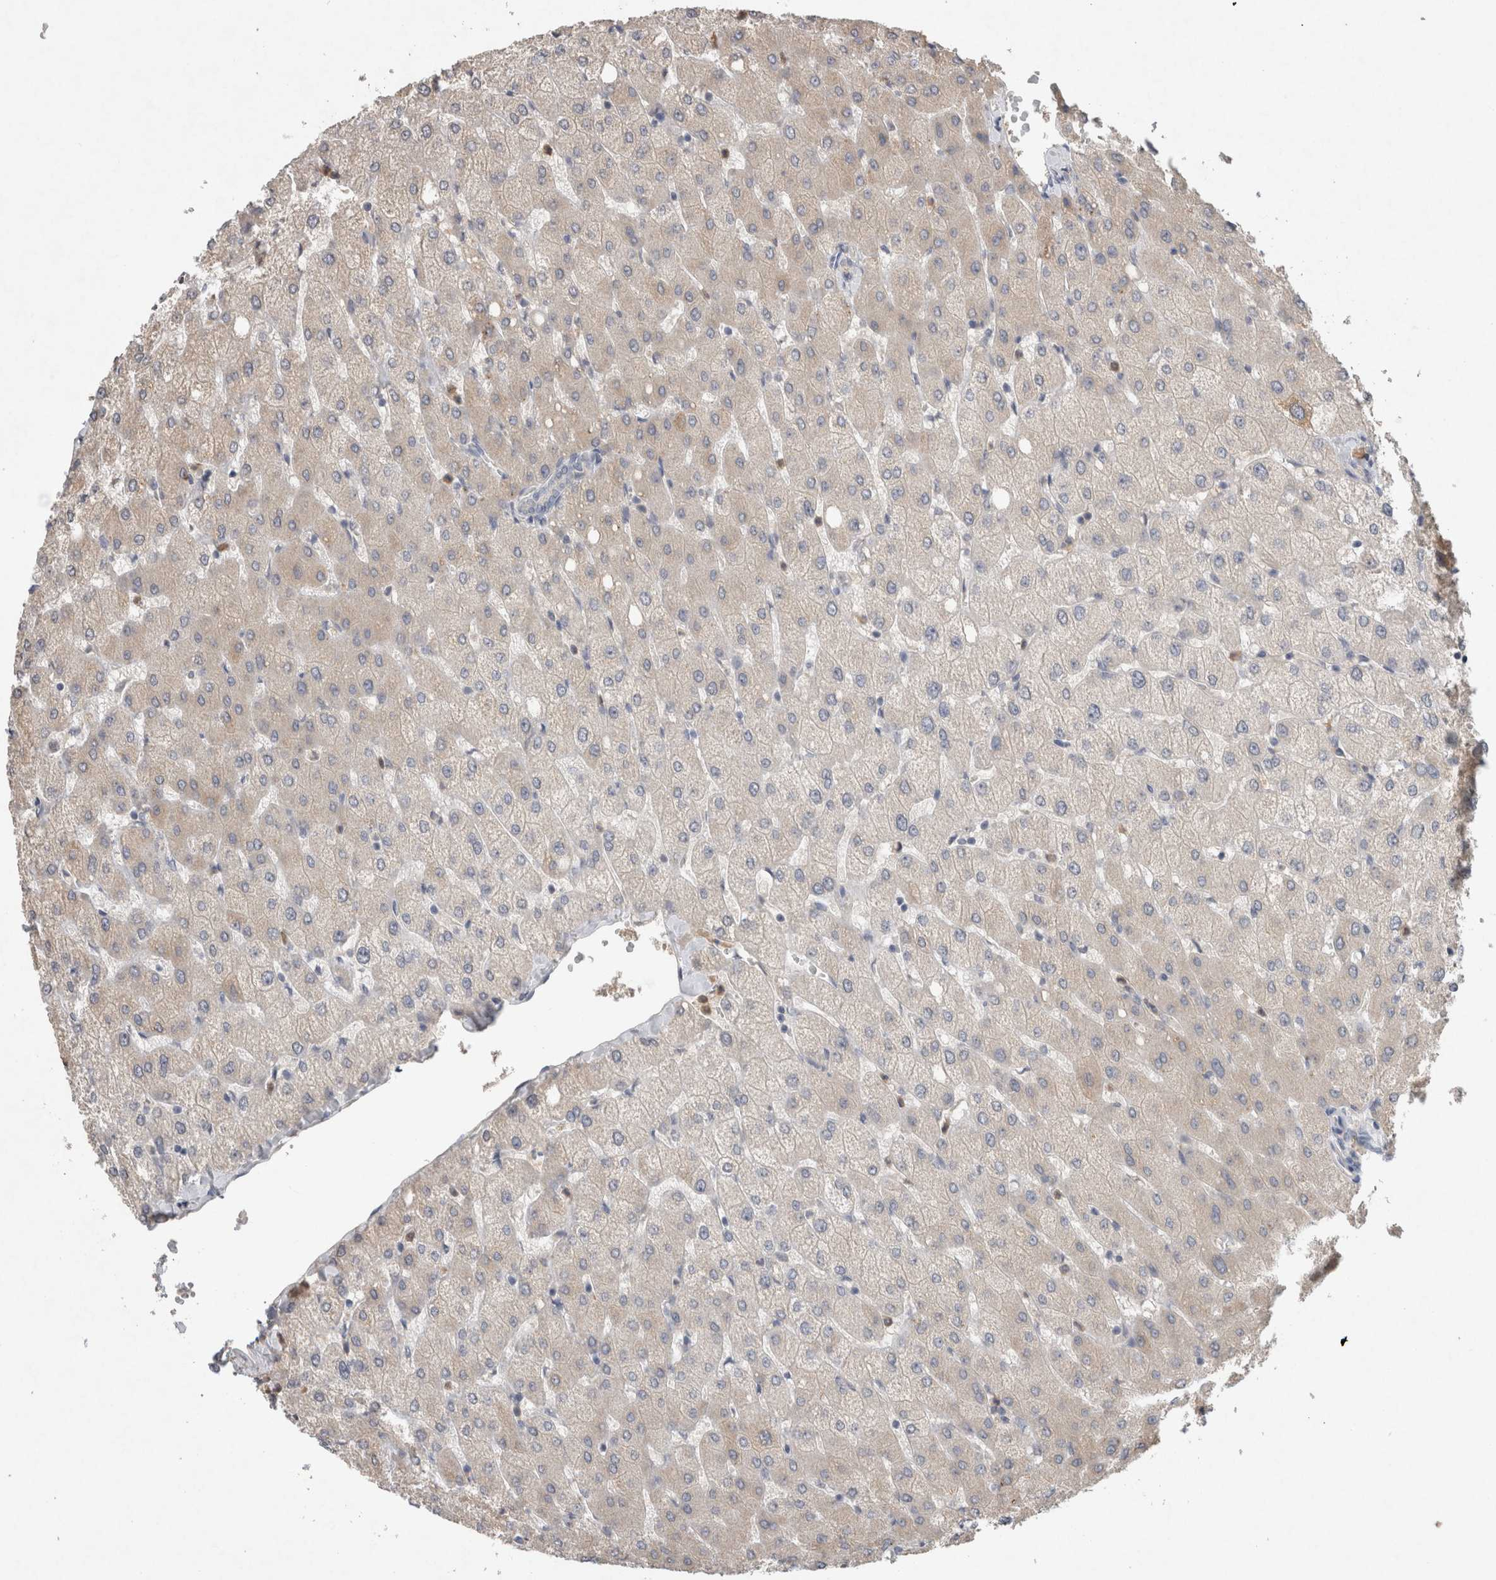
{"staining": {"intensity": "negative", "quantity": "none", "location": "none"}, "tissue": "liver", "cell_type": "Cholangiocytes", "image_type": "normal", "snomed": [{"axis": "morphology", "description": "Normal tissue, NOS"}, {"axis": "topography", "description": "Liver"}], "caption": "An image of liver stained for a protein displays no brown staining in cholangiocytes. (DAB IHC, high magnification).", "gene": "FABP7", "patient": {"sex": "female", "age": 54}}